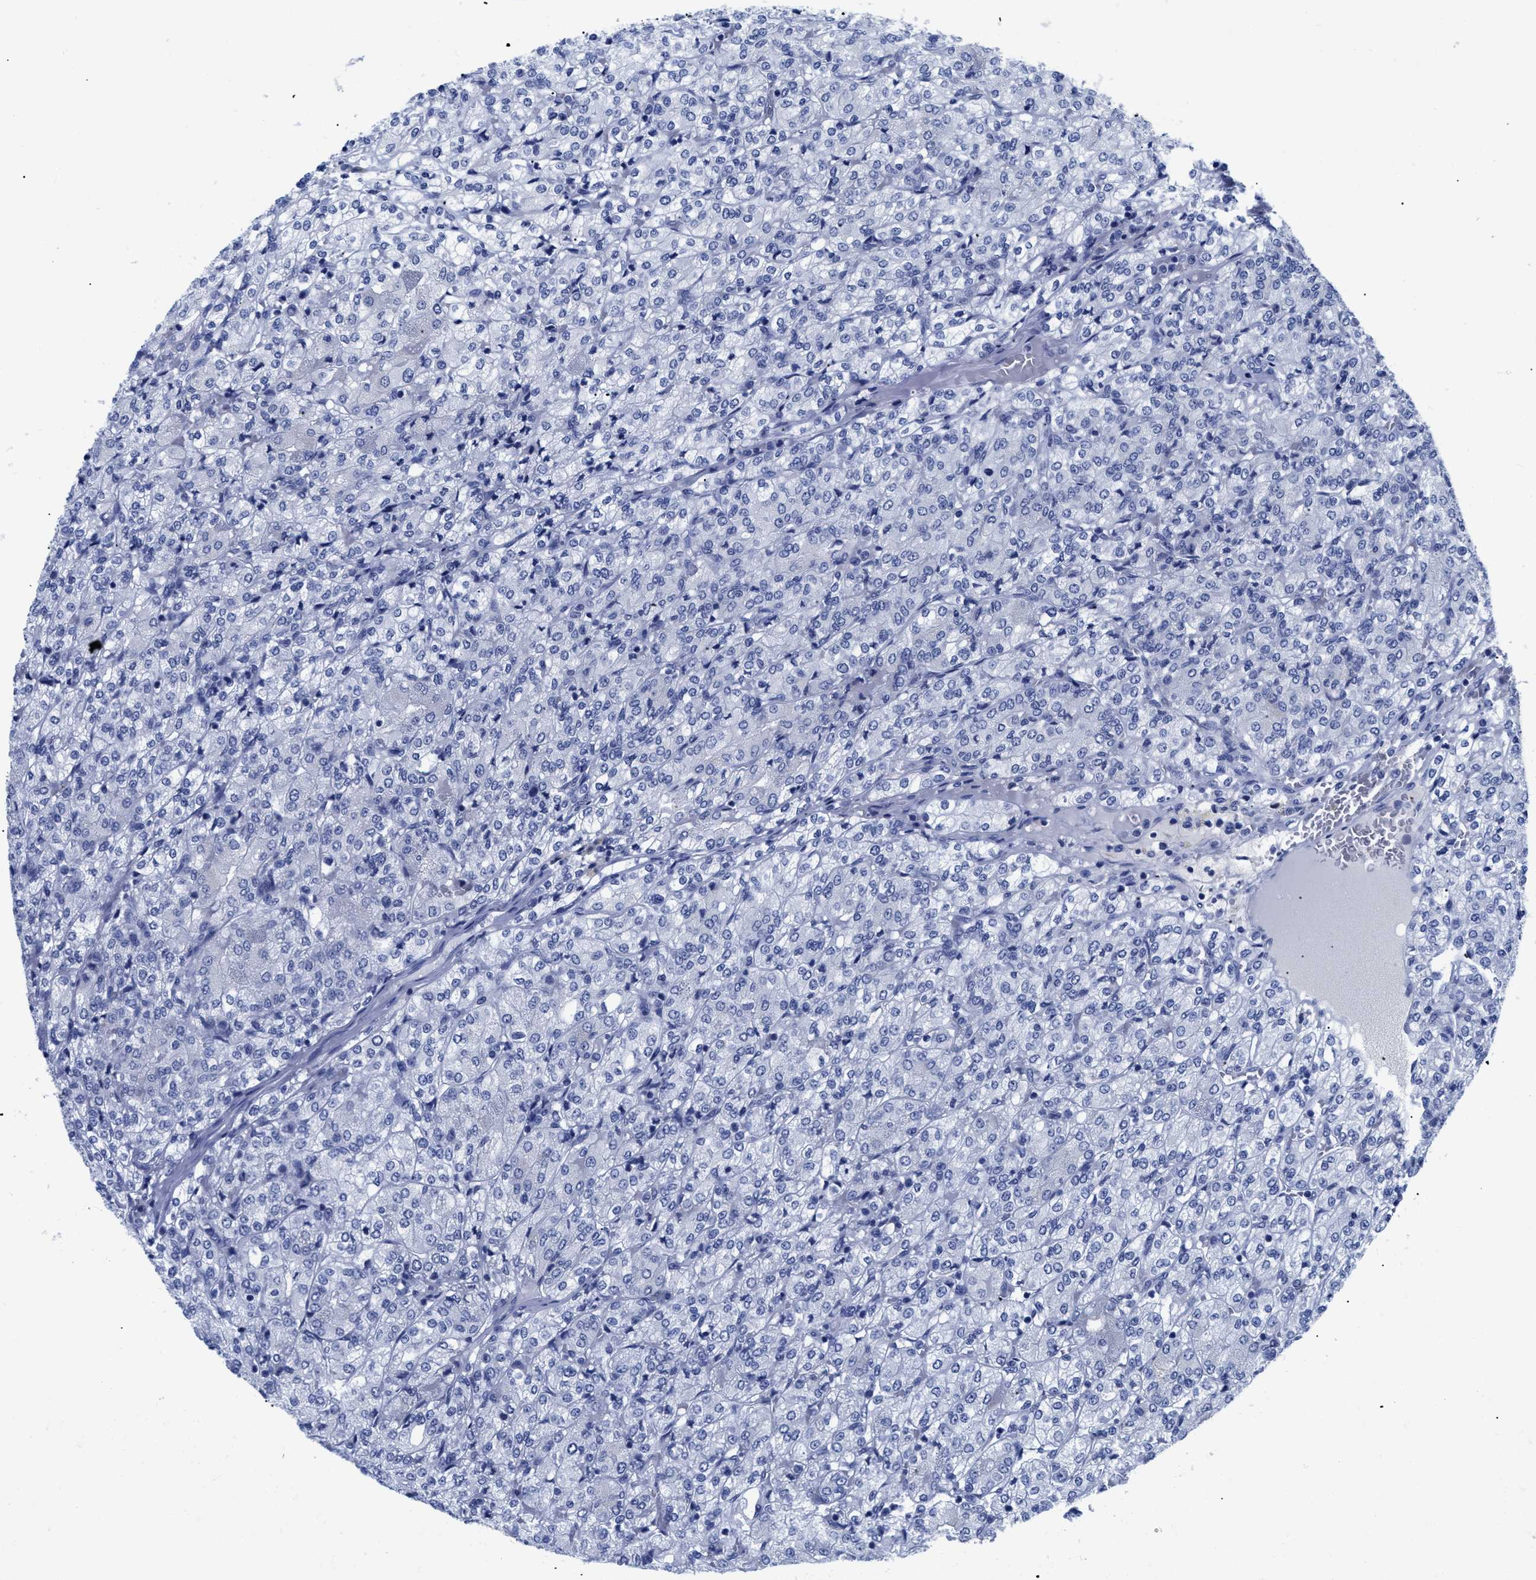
{"staining": {"intensity": "negative", "quantity": "none", "location": "none"}, "tissue": "renal cancer", "cell_type": "Tumor cells", "image_type": "cancer", "snomed": [{"axis": "morphology", "description": "Adenocarcinoma, NOS"}, {"axis": "topography", "description": "Kidney"}], "caption": "Immunohistochemistry micrograph of neoplastic tissue: human renal cancer stained with DAB (3,3'-diaminobenzidine) exhibits no significant protein positivity in tumor cells.", "gene": "TREML1", "patient": {"sex": "male", "age": 77}}